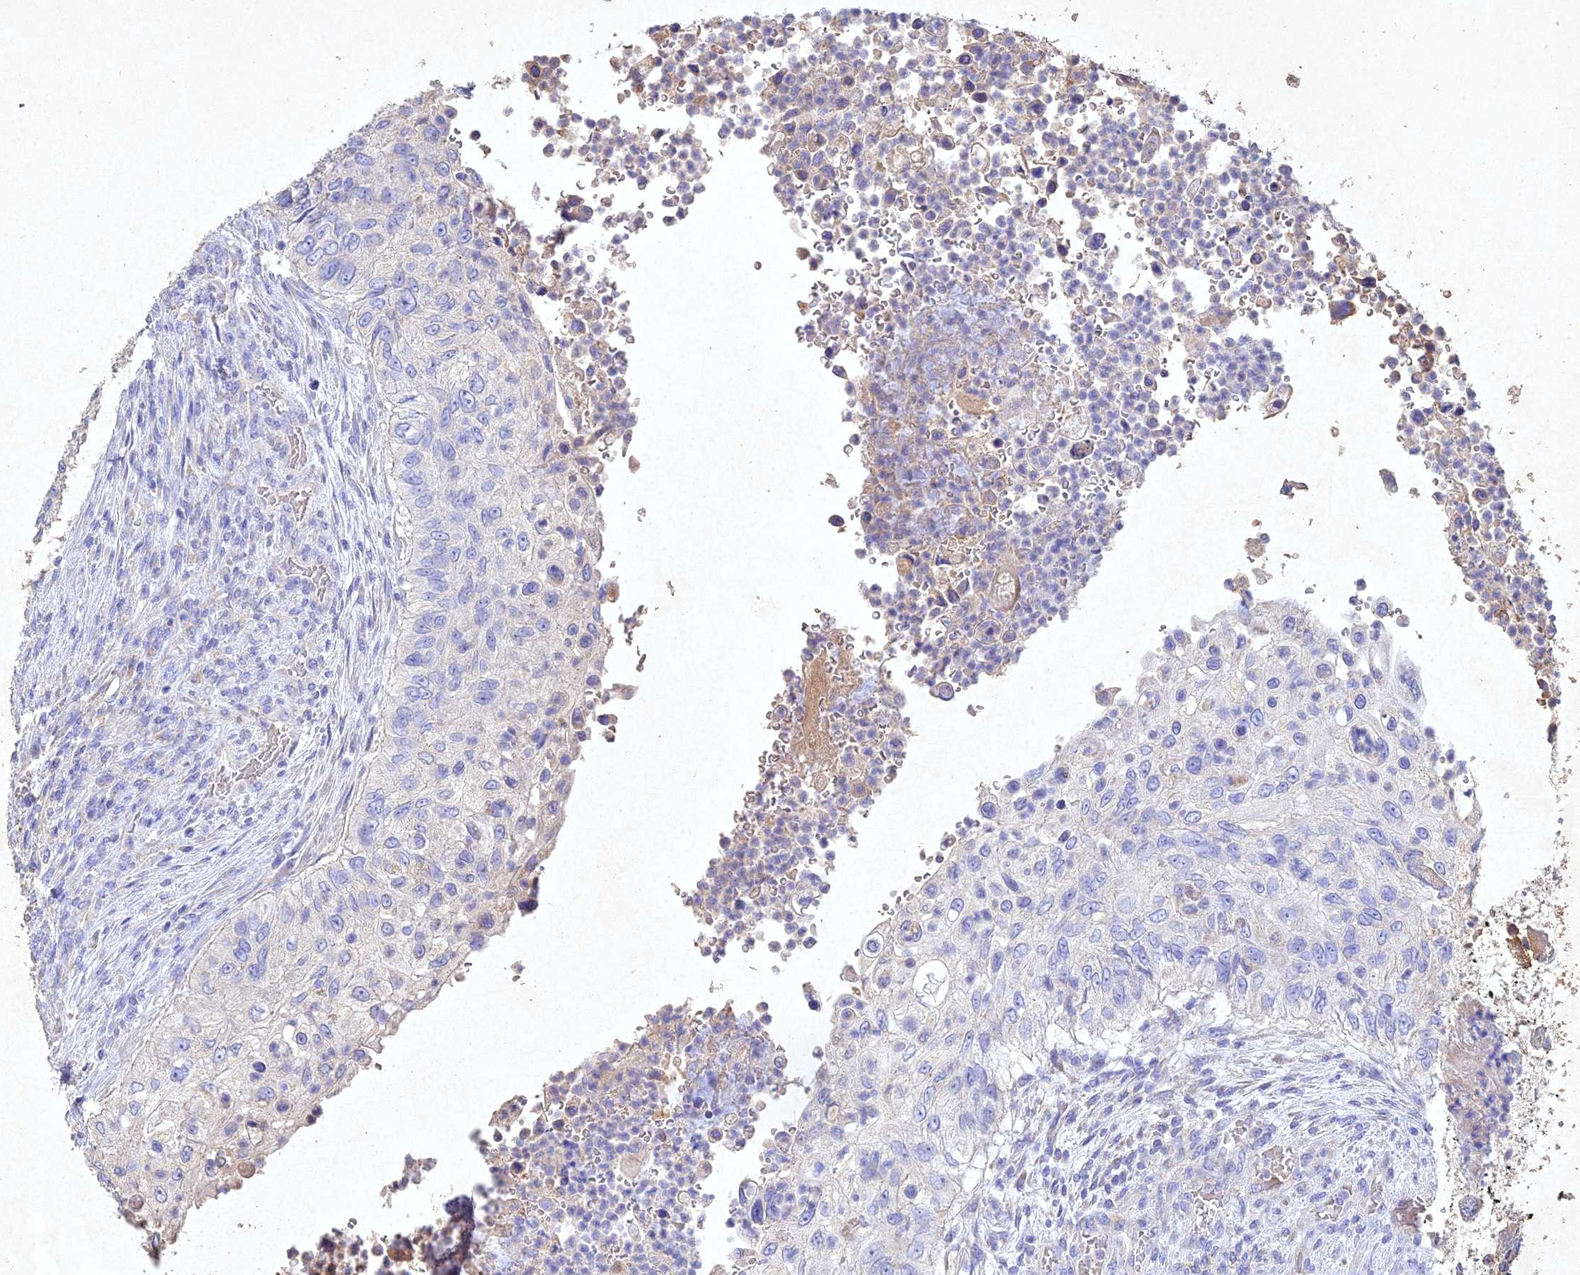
{"staining": {"intensity": "negative", "quantity": "none", "location": "none"}, "tissue": "urothelial cancer", "cell_type": "Tumor cells", "image_type": "cancer", "snomed": [{"axis": "morphology", "description": "Urothelial carcinoma, High grade"}, {"axis": "topography", "description": "Urinary bladder"}], "caption": "Tumor cells show no significant protein staining in urothelial cancer.", "gene": "NDUFV1", "patient": {"sex": "female", "age": 60}}